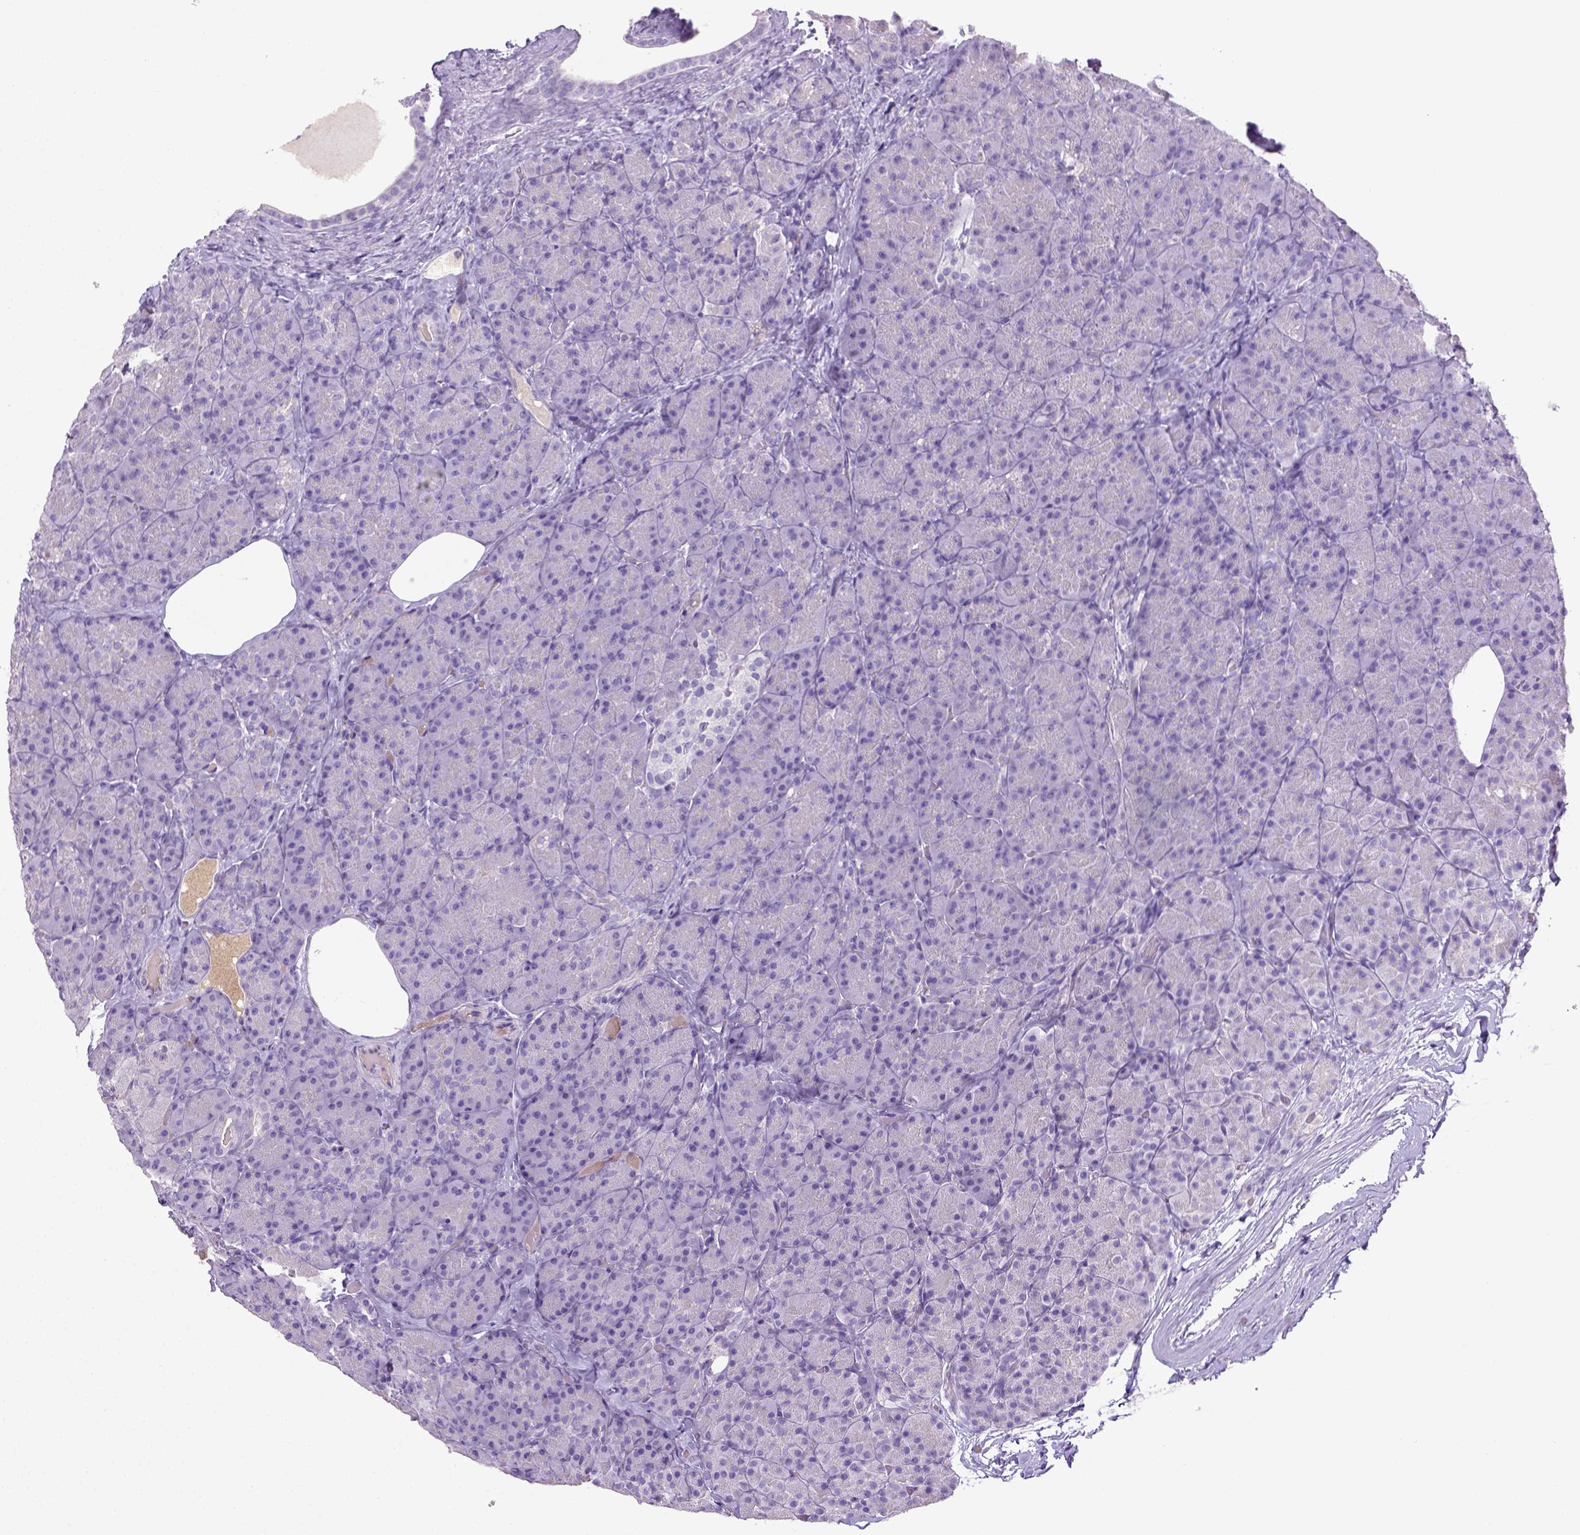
{"staining": {"intensity": "negative", "quantity": "none", "location": "none"}, "tissue": "pancreas", "cell_type": "Exocrine glandular cells", "image_type": "normal", "snomed": [{"axis": "morphology", "description": "Normal tissue, NOS"}, {"axis": "topography", "description": "Pancreas"}], "caption": "IHC image of normal human pancreas stained for a protein (brown), which reveals no expression in exocrine glandular cells. (Stains: DAB (3,3'-diaminobenzidine) immunohistochemistry with hematoxylin counter stain, Microscopy: brightfield microscopy at high magnification).", "gene": "ITIH4", "patient": {"sex": "male", "age": 57}}